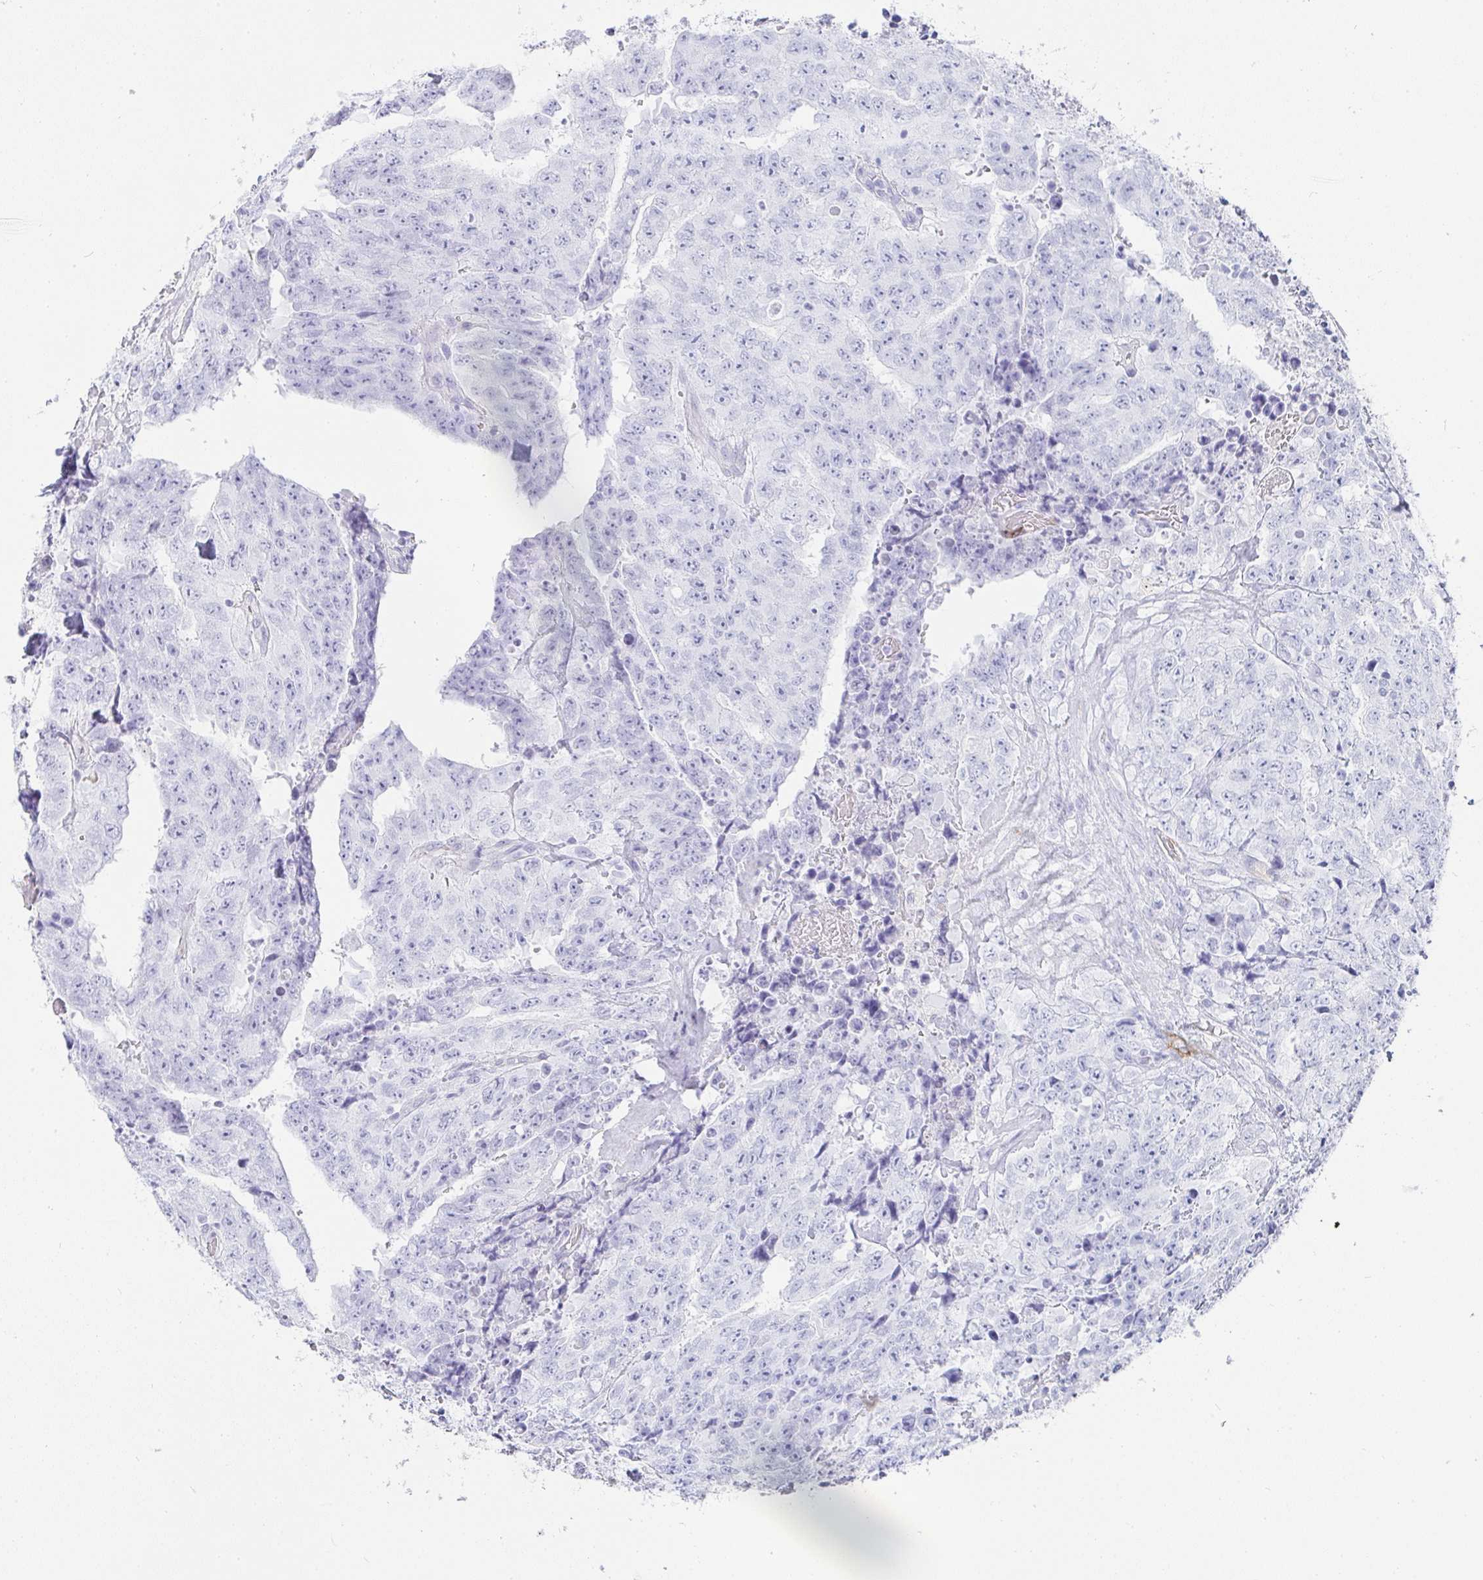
{"staining": {"intensity": "negative", "quantity": "none", "location": "none"}, "tissue": "testis cancer", "cell_type": "Tumor cells", "image_type": "cancer", "snomed": [{"axis": "morphology", "description": "Carcinoma, Embryonal, NOS"}, {"axis": "topography", "description": "Testis"}], "caption": "High power microscopy photomicrograph of an immunohistochemistry (IHC) micrograph of embryonal carcinoma (testis), revealing no significant positivity in tumor cells.", "gene": "PRND", "patient": {"sex": "male", "age": 24}}